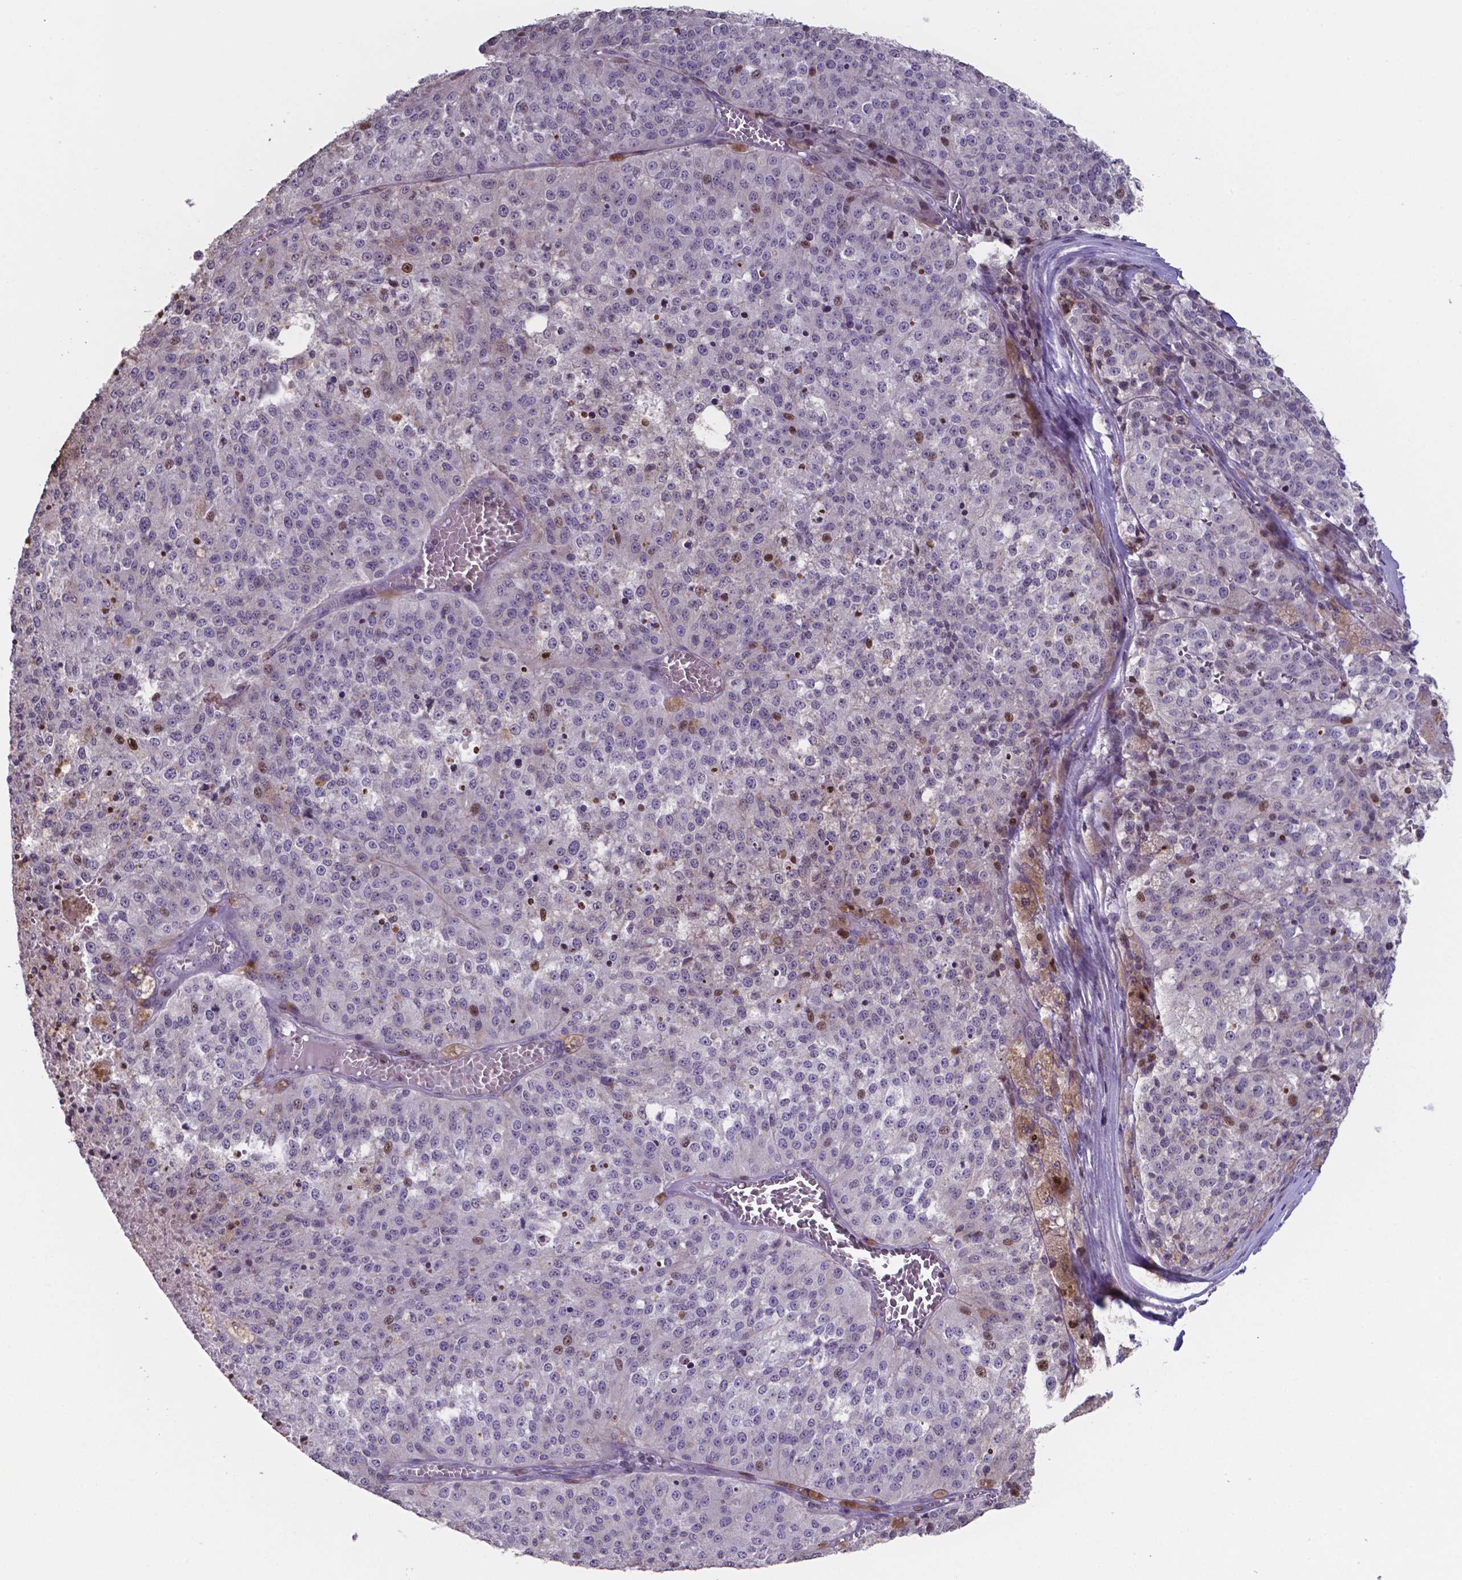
{"staining": {"intensity": "moderate", "quantity": "<25%", "location": "nuclear"}, "tissue": "melanoma", "cell_type": "Tumor cells", "image_type": "cancer", "snomed": [{"axis": "morphology", "description": "Malignant melanoma, Metastatic site"}, {"axis": "topography", "description": "Lymph node"}], "caption": "Tumor cells reveal moderate nuclear positivity in about <25% of cells in melanoma. Nuclei are stained in blue.", "gene": "MLC1", "patient": {"sex": "female", "age": 64}}